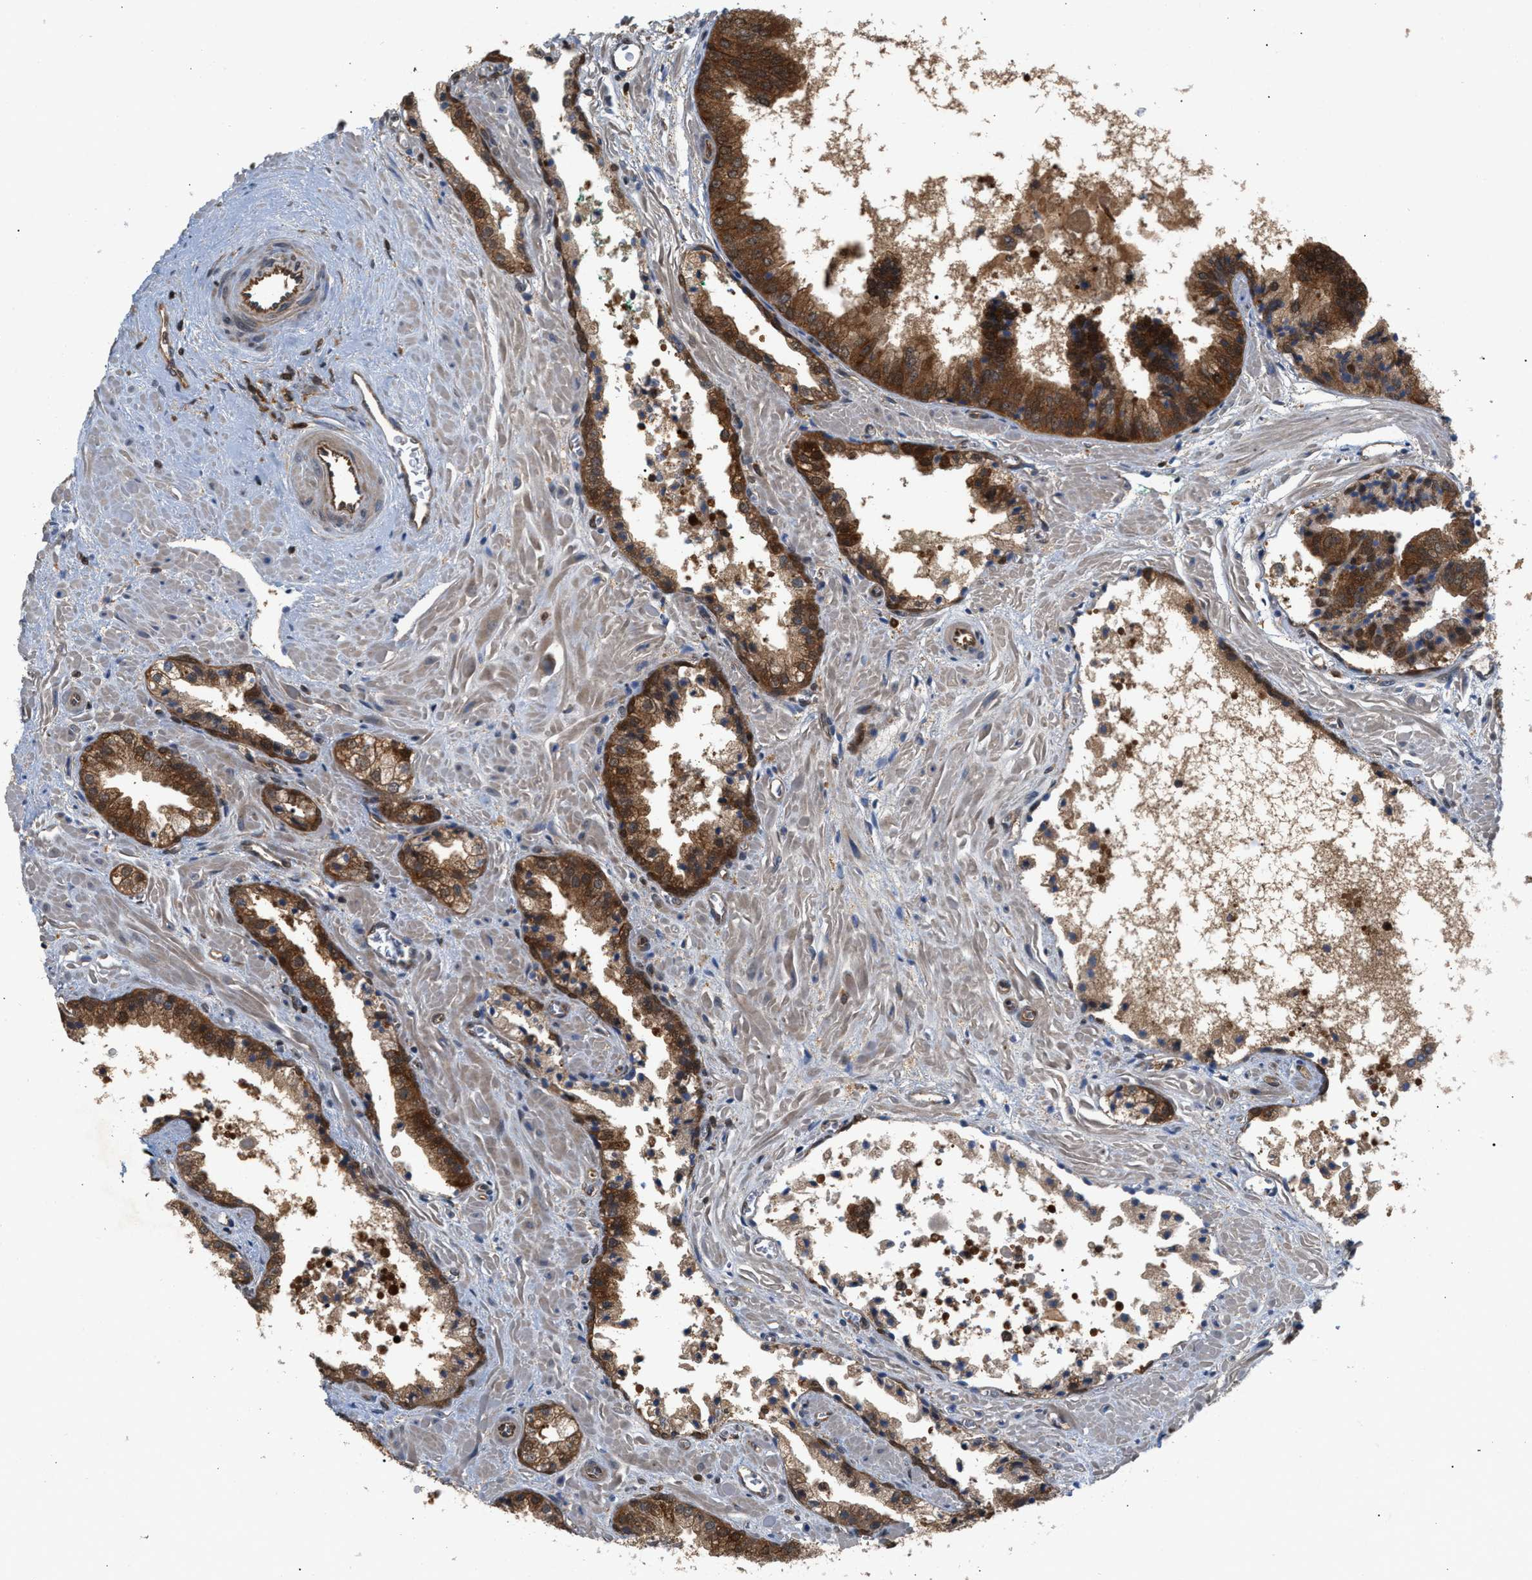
{"staining": {"intensity": "strong", "quantity": ">75%", "location": "cytoplasmic/membranous"}, "tissue": "prostate cancer", "cell_type": "Tumor cells", "image_type": "cancer", "snomed": [{"axis": "morphology", "description": "Adenocarcinoma, Low grade"}, {"axis": "topography", "description": "Prostate"}], "caption": "Approximately >75% of tumor cells in human adenocarcinoma (low-grade) (prostate) show strong cytoplasmic/membranous protein expression as visualized by brown immunohistochemical staining.", "gene": "GLOD4", "patient": {"sex": "male", "age": 71}}